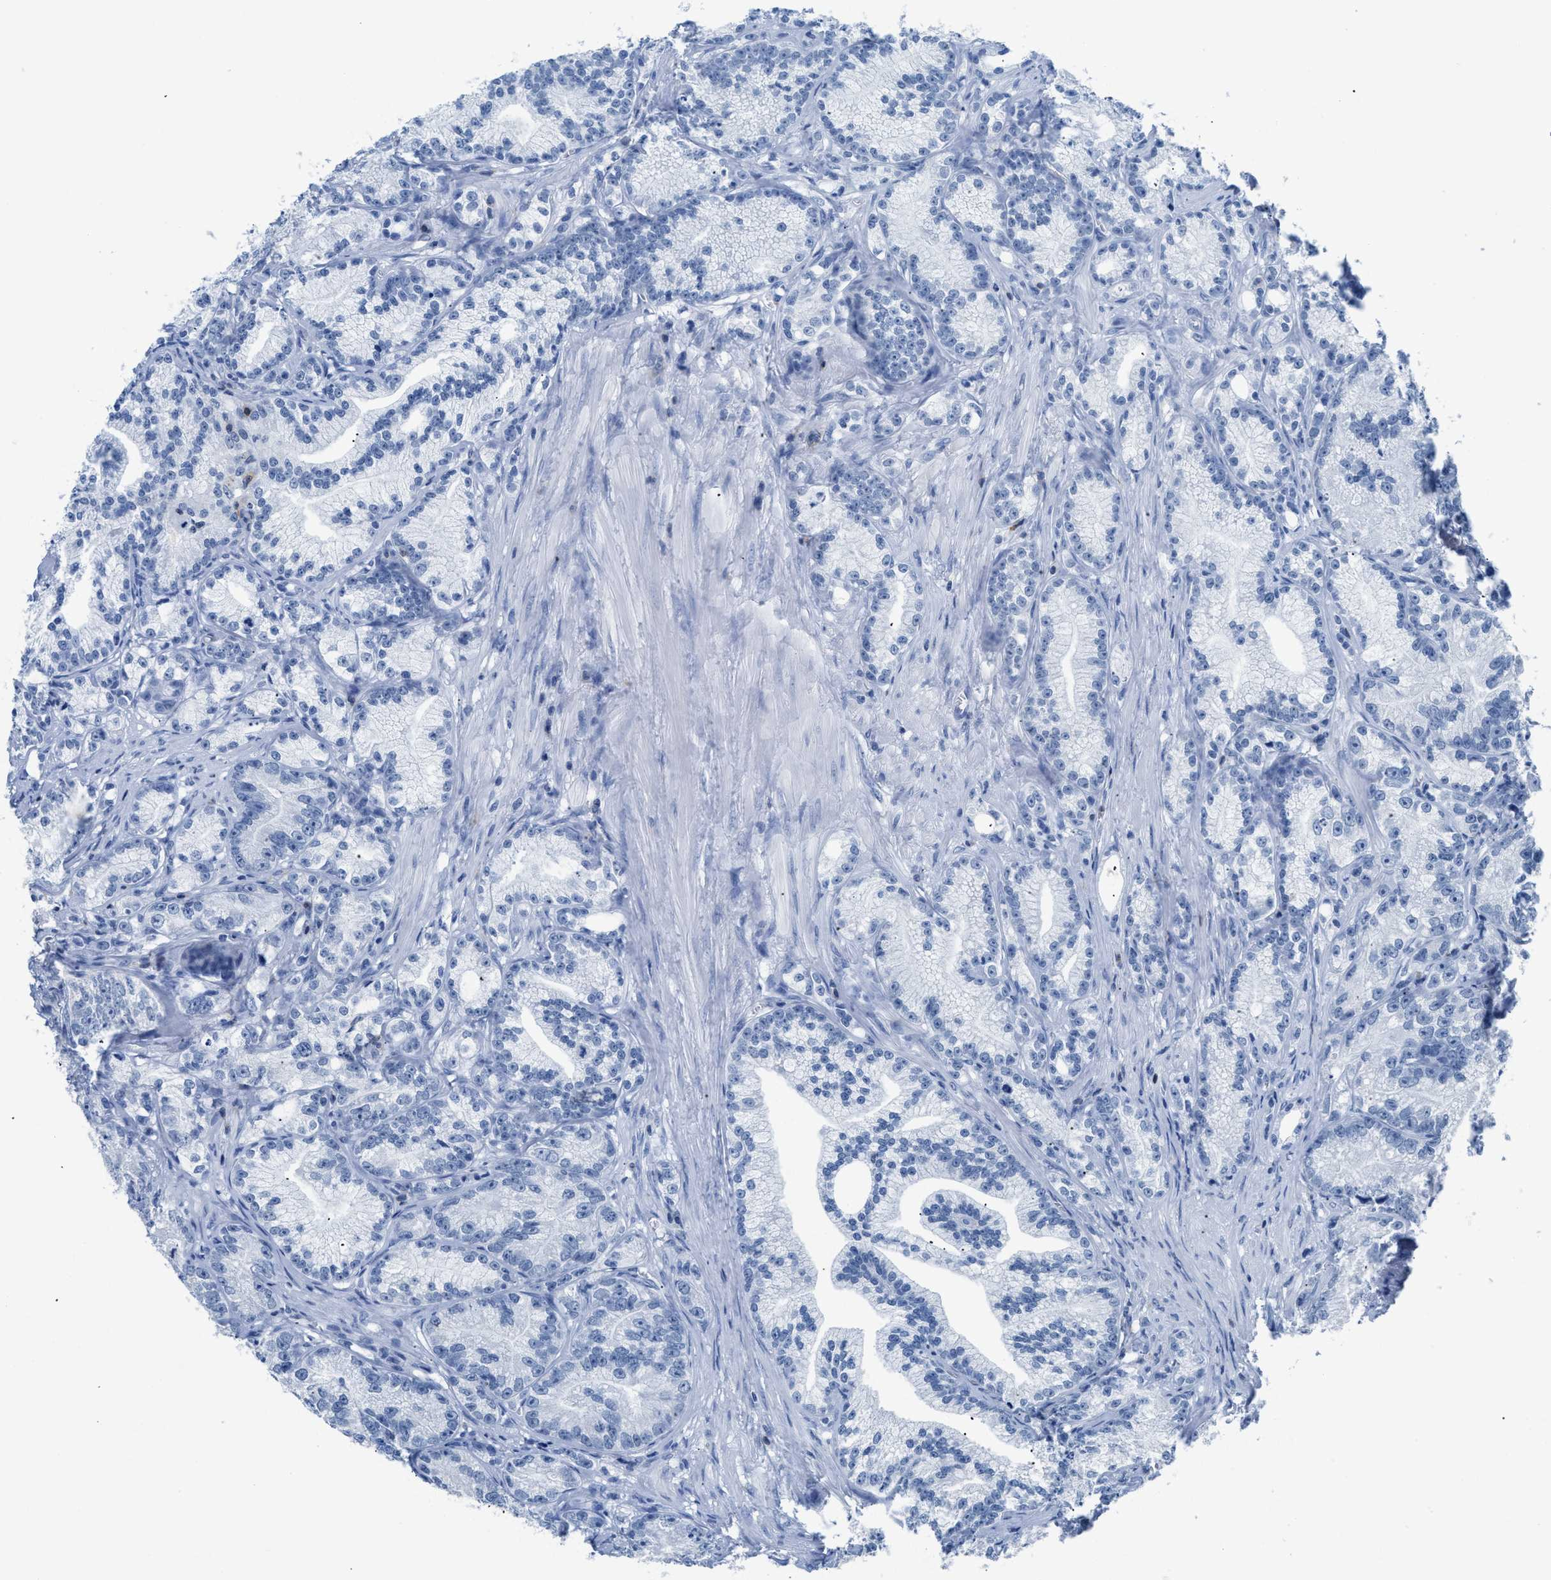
{"staining": {"intensity": "negative", "quantity": "none", "location": "none"}, "tissue": "prostate cancer", "cell_type": "Tumor cells", "image_type": "cancer", "snomed": [{"axis": "morphology", "description": "Adenocarcinoma, Low grade"}, {"axis": "topography", "description": "Prostate"}], "caption": "High magnification brightfield microscopy of prostate adenocarcinoma (low-grade) stained with DAB (brown) and counterstained with hematoxylin (blue): tumor cells show no significant expression.", "gene": "NFATC2", "patient": {"sex": "male", "age": 89}}